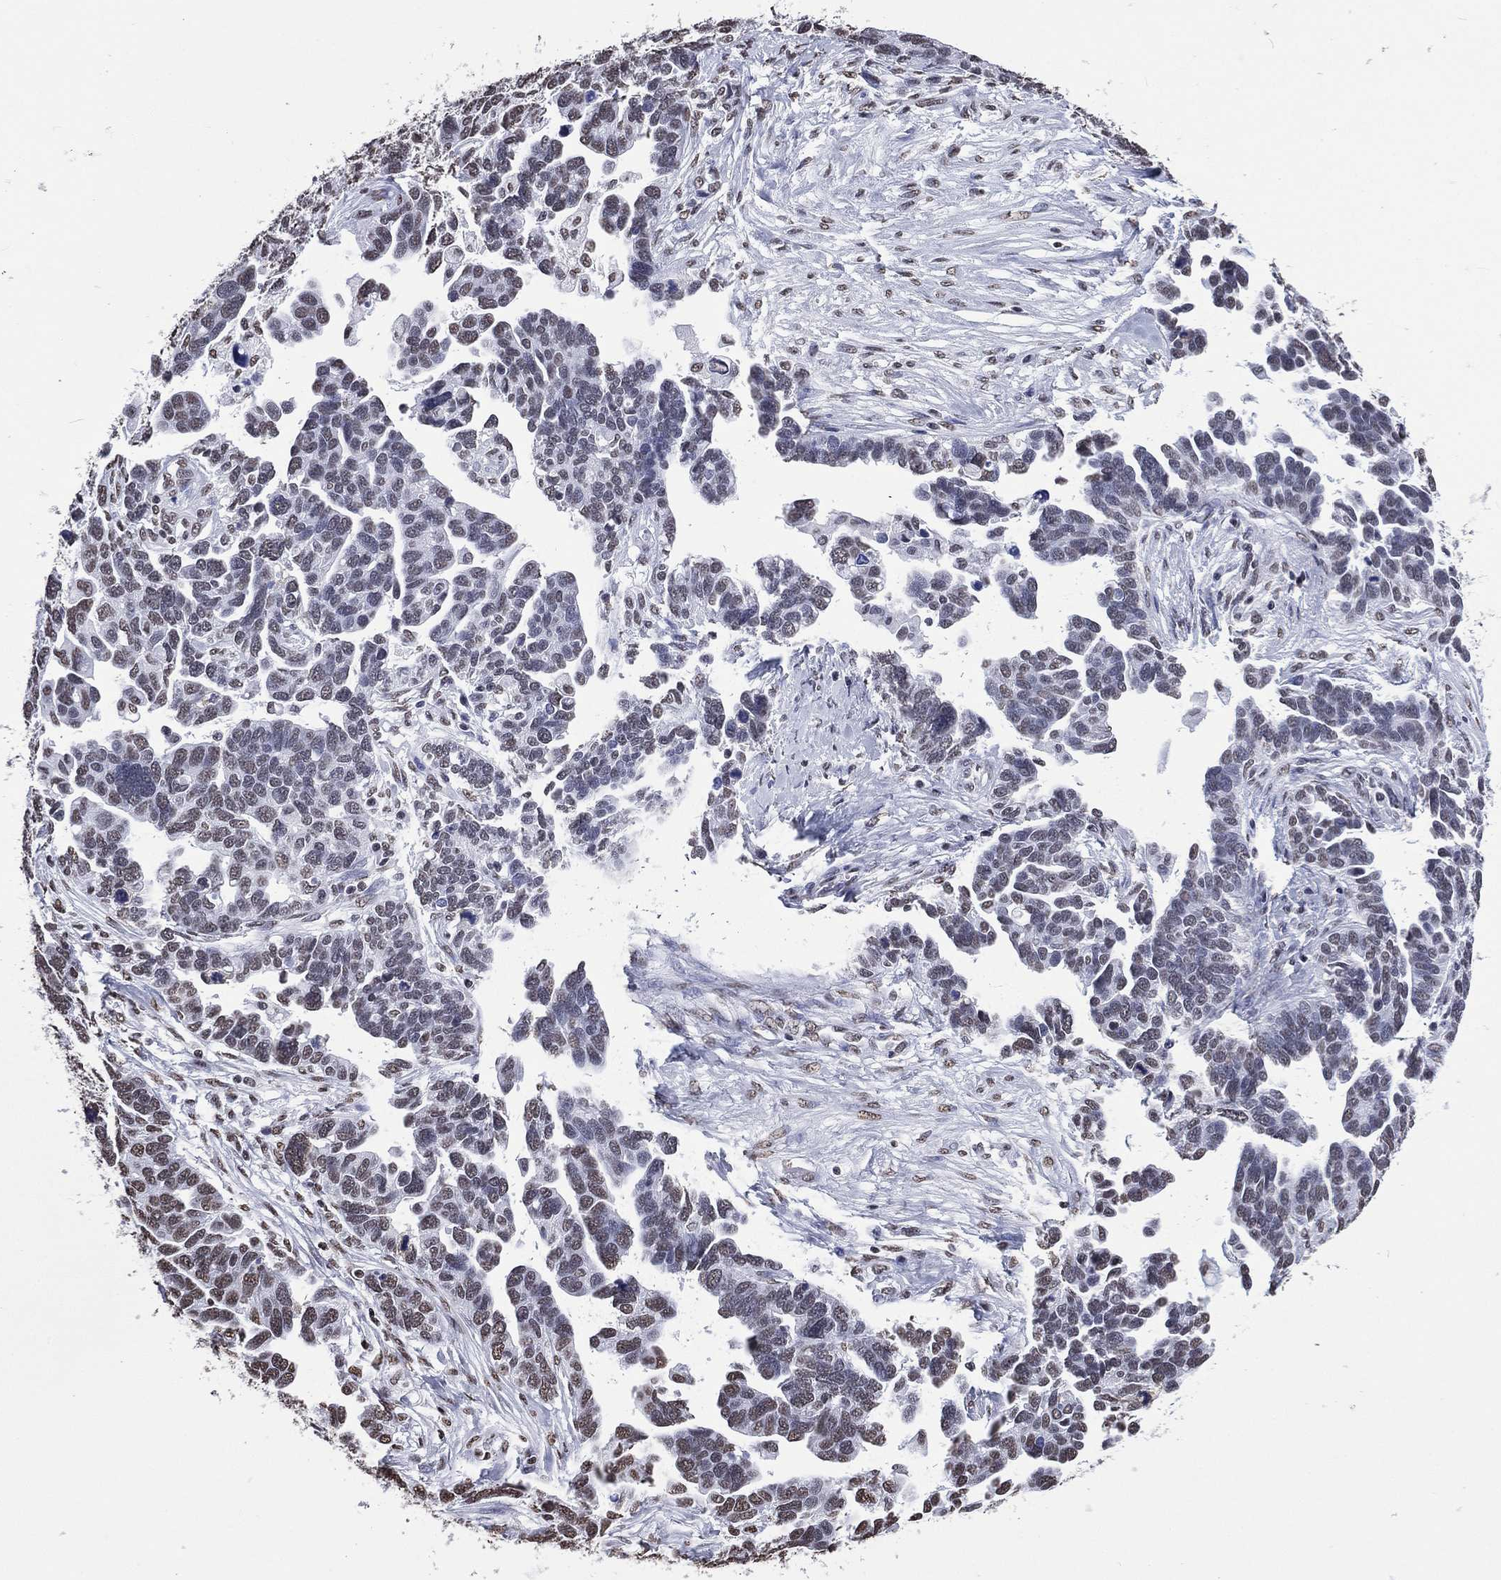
{"staining": {"intensity": "weak", "quantity": "<25%", "location": "nuclear"}, "tissue": "ovarian cancer", "cell_type": "Tumor cells", "image_type": "cancer", "snomed": [{"axis": "morphology", "description": "Cystadenocarcinoma, serous, NOS"}, {"axis": "topography", "description": "Ovary"}], "caption": "The immunohistochemistry (IHC) micrograph has no significant expression in tumor cells of ovarian cancer (serous cystadenocarcinoma) tissue.", "gene": "RETREG2", "patient": {"sex": "female", "age": 54}}